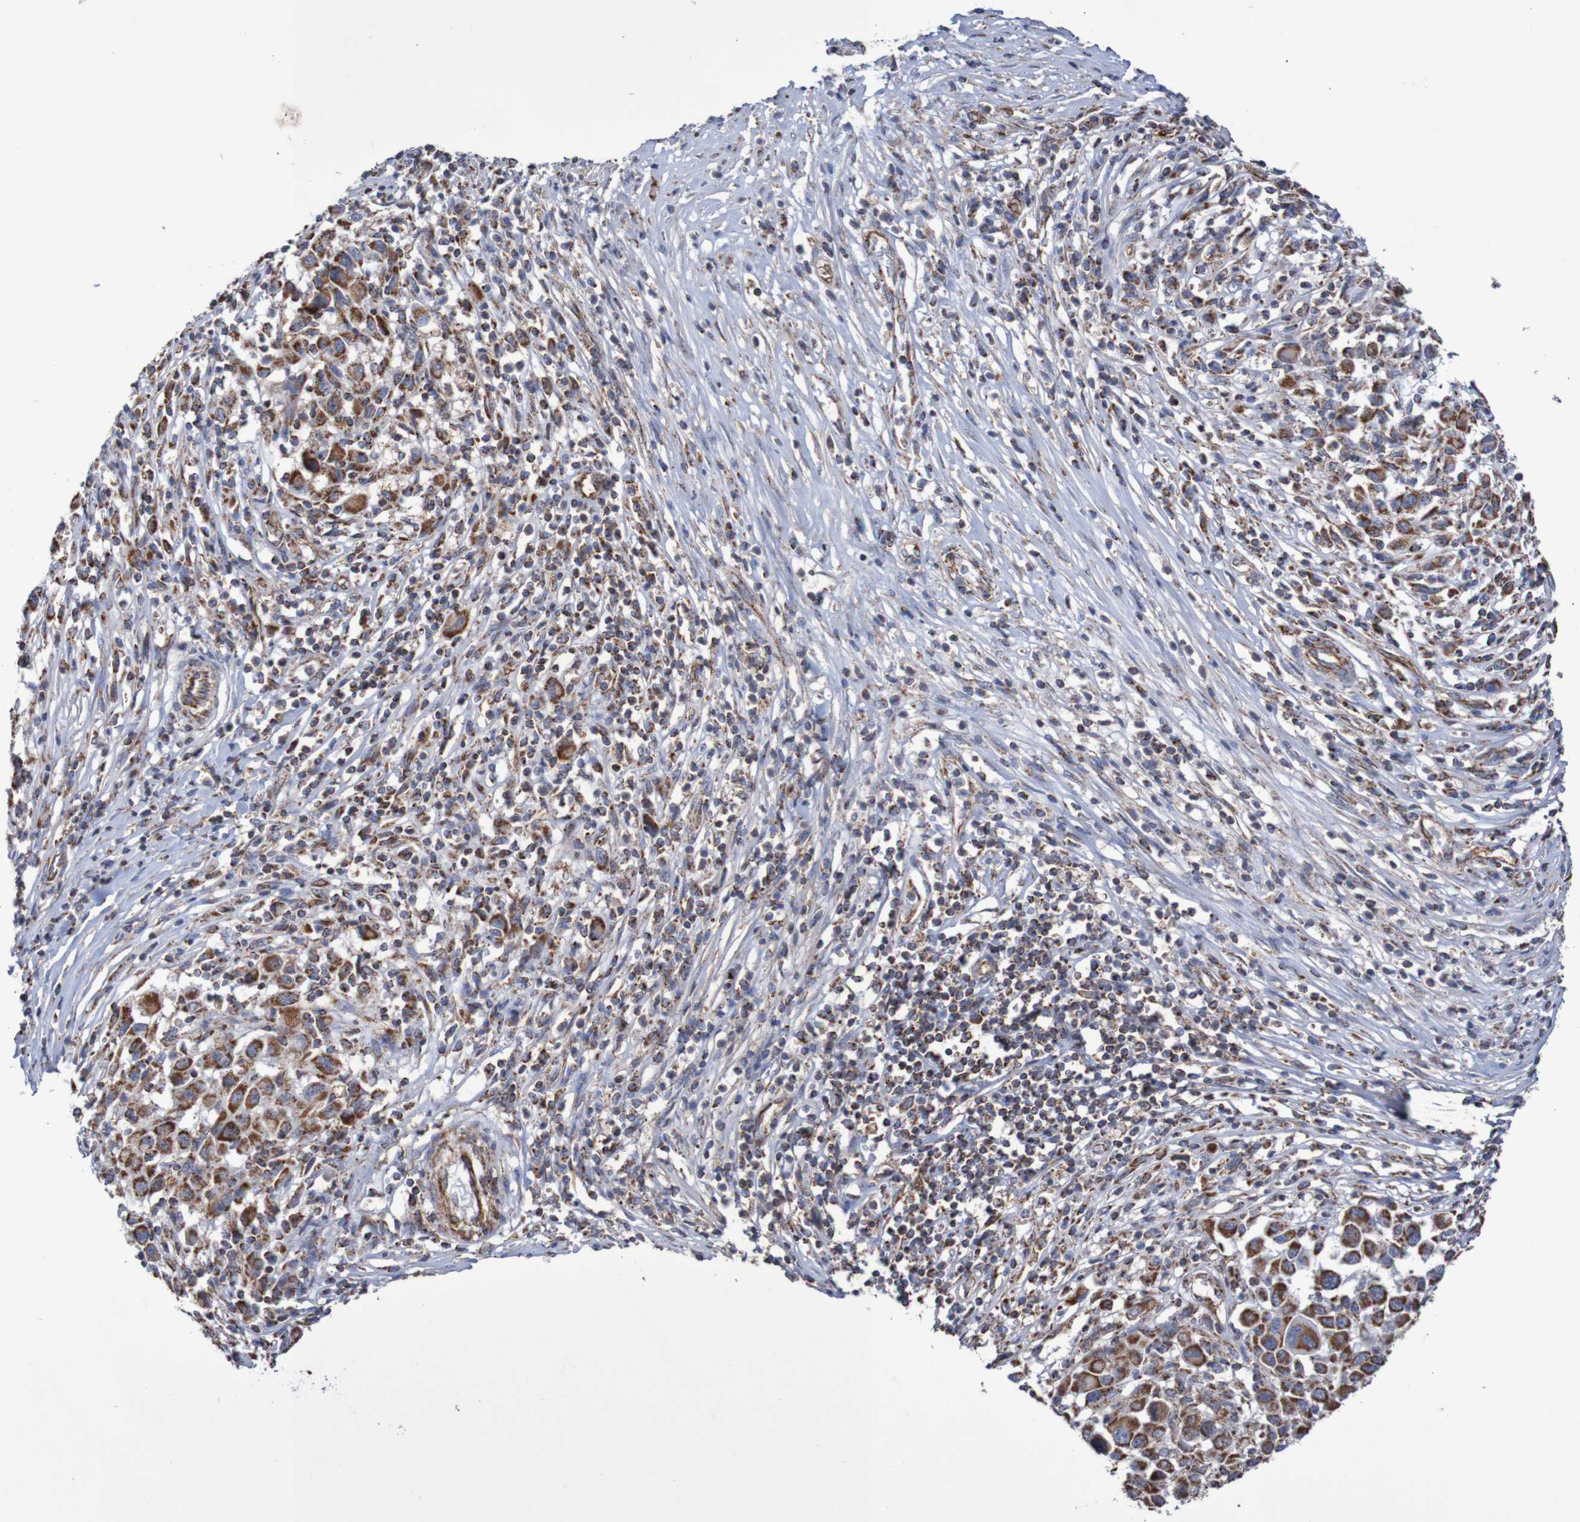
{"staining": {"intensity": "strong", "quantity": ">75%", "location": "cytoplasmic/membranous"}, "tissue": "melanoma", "cell_type": "Tumor cells", "image_type": "cancer", "snomed": [{"axis": "morphology", "description": "Malignant melanoma, Metastatic site"}, {"axis": "topography", "description": "Lymph node"}], "caption": "Strong cytoplasmic/membranous staining is seen in about >75% of tumor cells in malignant melanoma (metastatic site).", "gene": "MMEL1", "patient": {"sex": "male", "age": 61}}